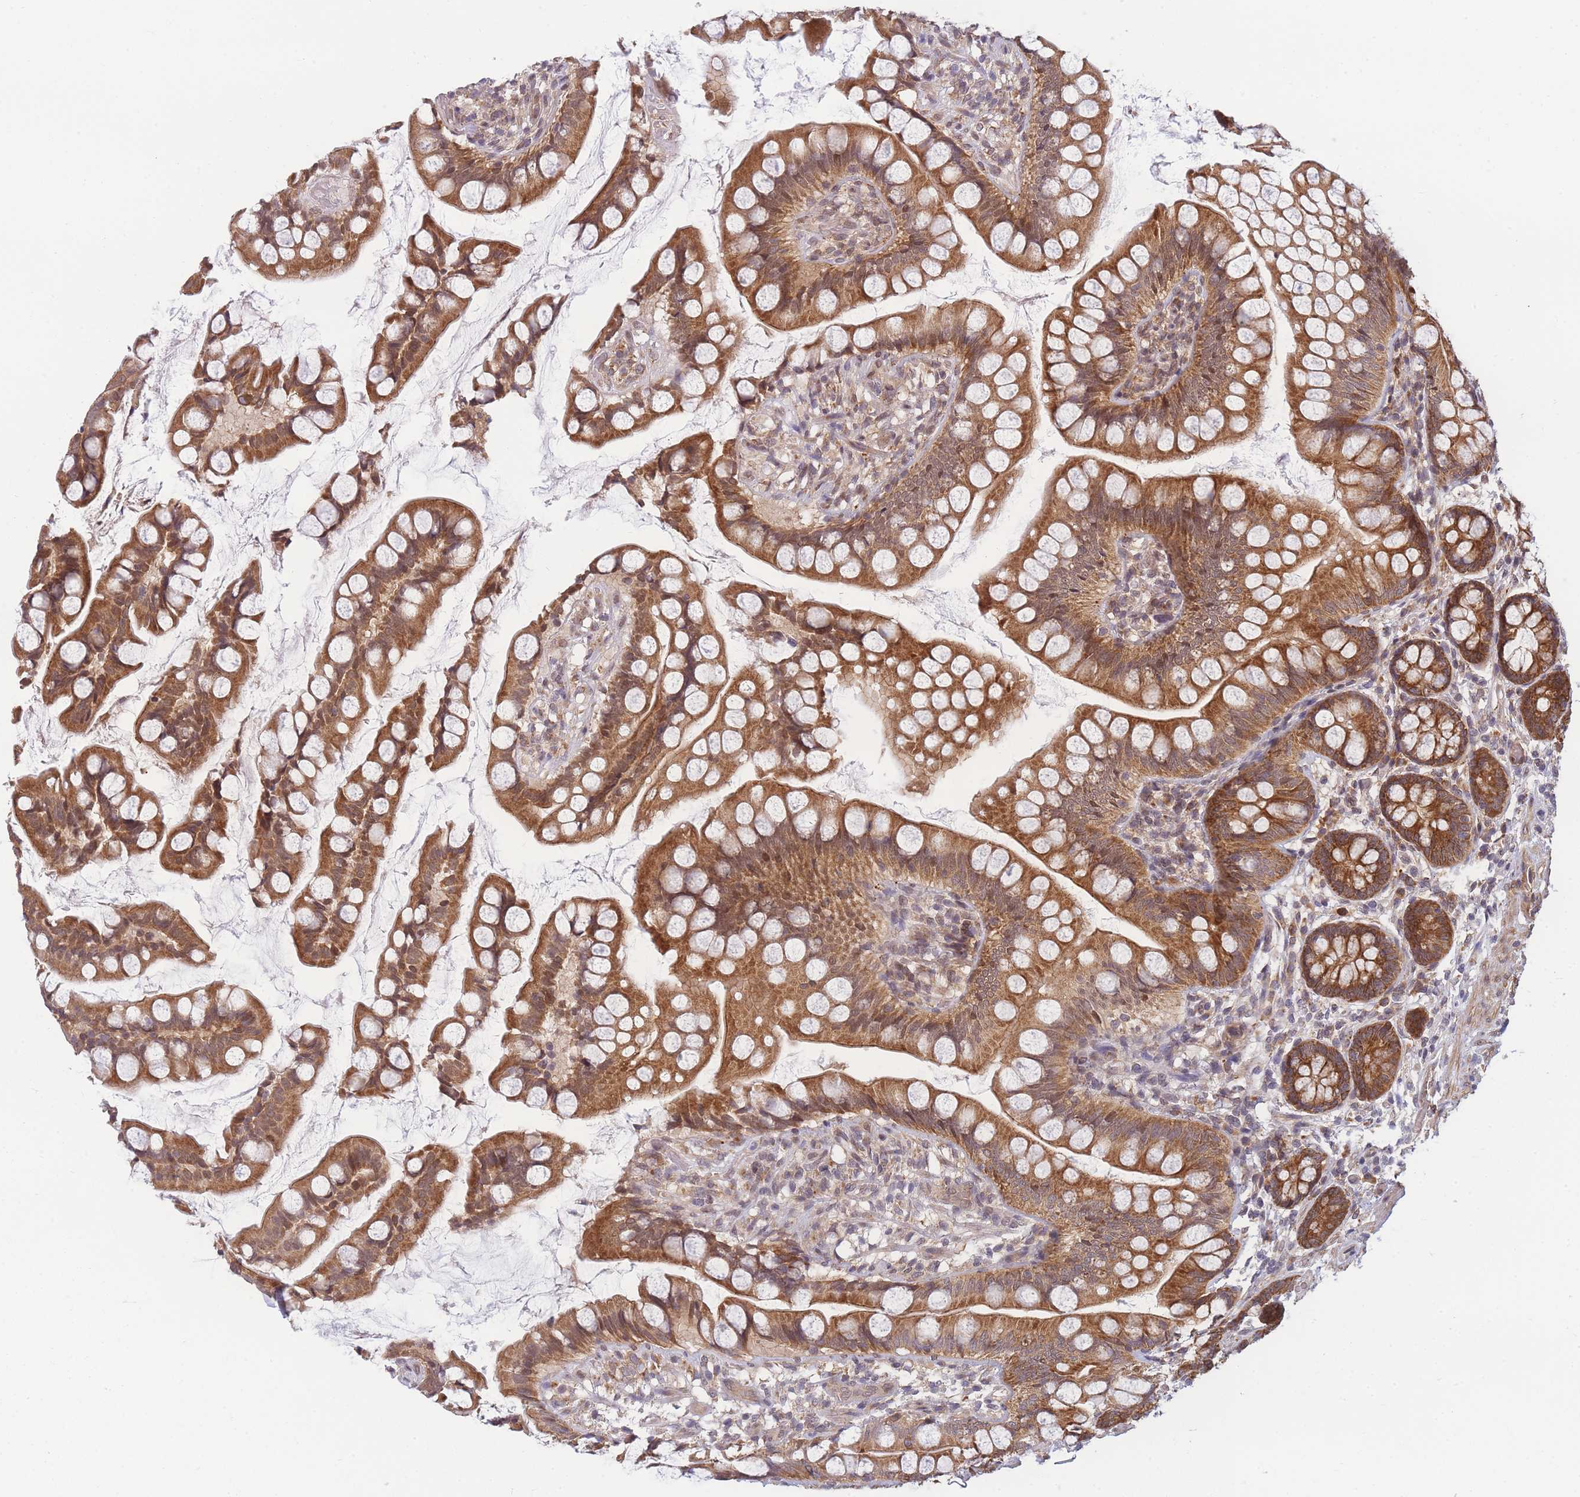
{"staining": {"intensity": "strong", "quantity": ">75%", "location": "cytoplasmic/membranous"}, "tissue": "small intestine", "cell_type": "Glandular cells", "image_type": "normal", "snomed": [{"axis": "morphology", "description": "Normal tissue, NOS"}, {"axis": "topography", "description": "Small intestine"}], "caption": "Approximately >75% of glandular cells in normal small intestine exhibit strong cytoplasmic/membranous protein staining as visualized by brown immunohistochemical staining.", "gene": "ENSG00000276345", "patient": {"sex": "male", "age": 70}}